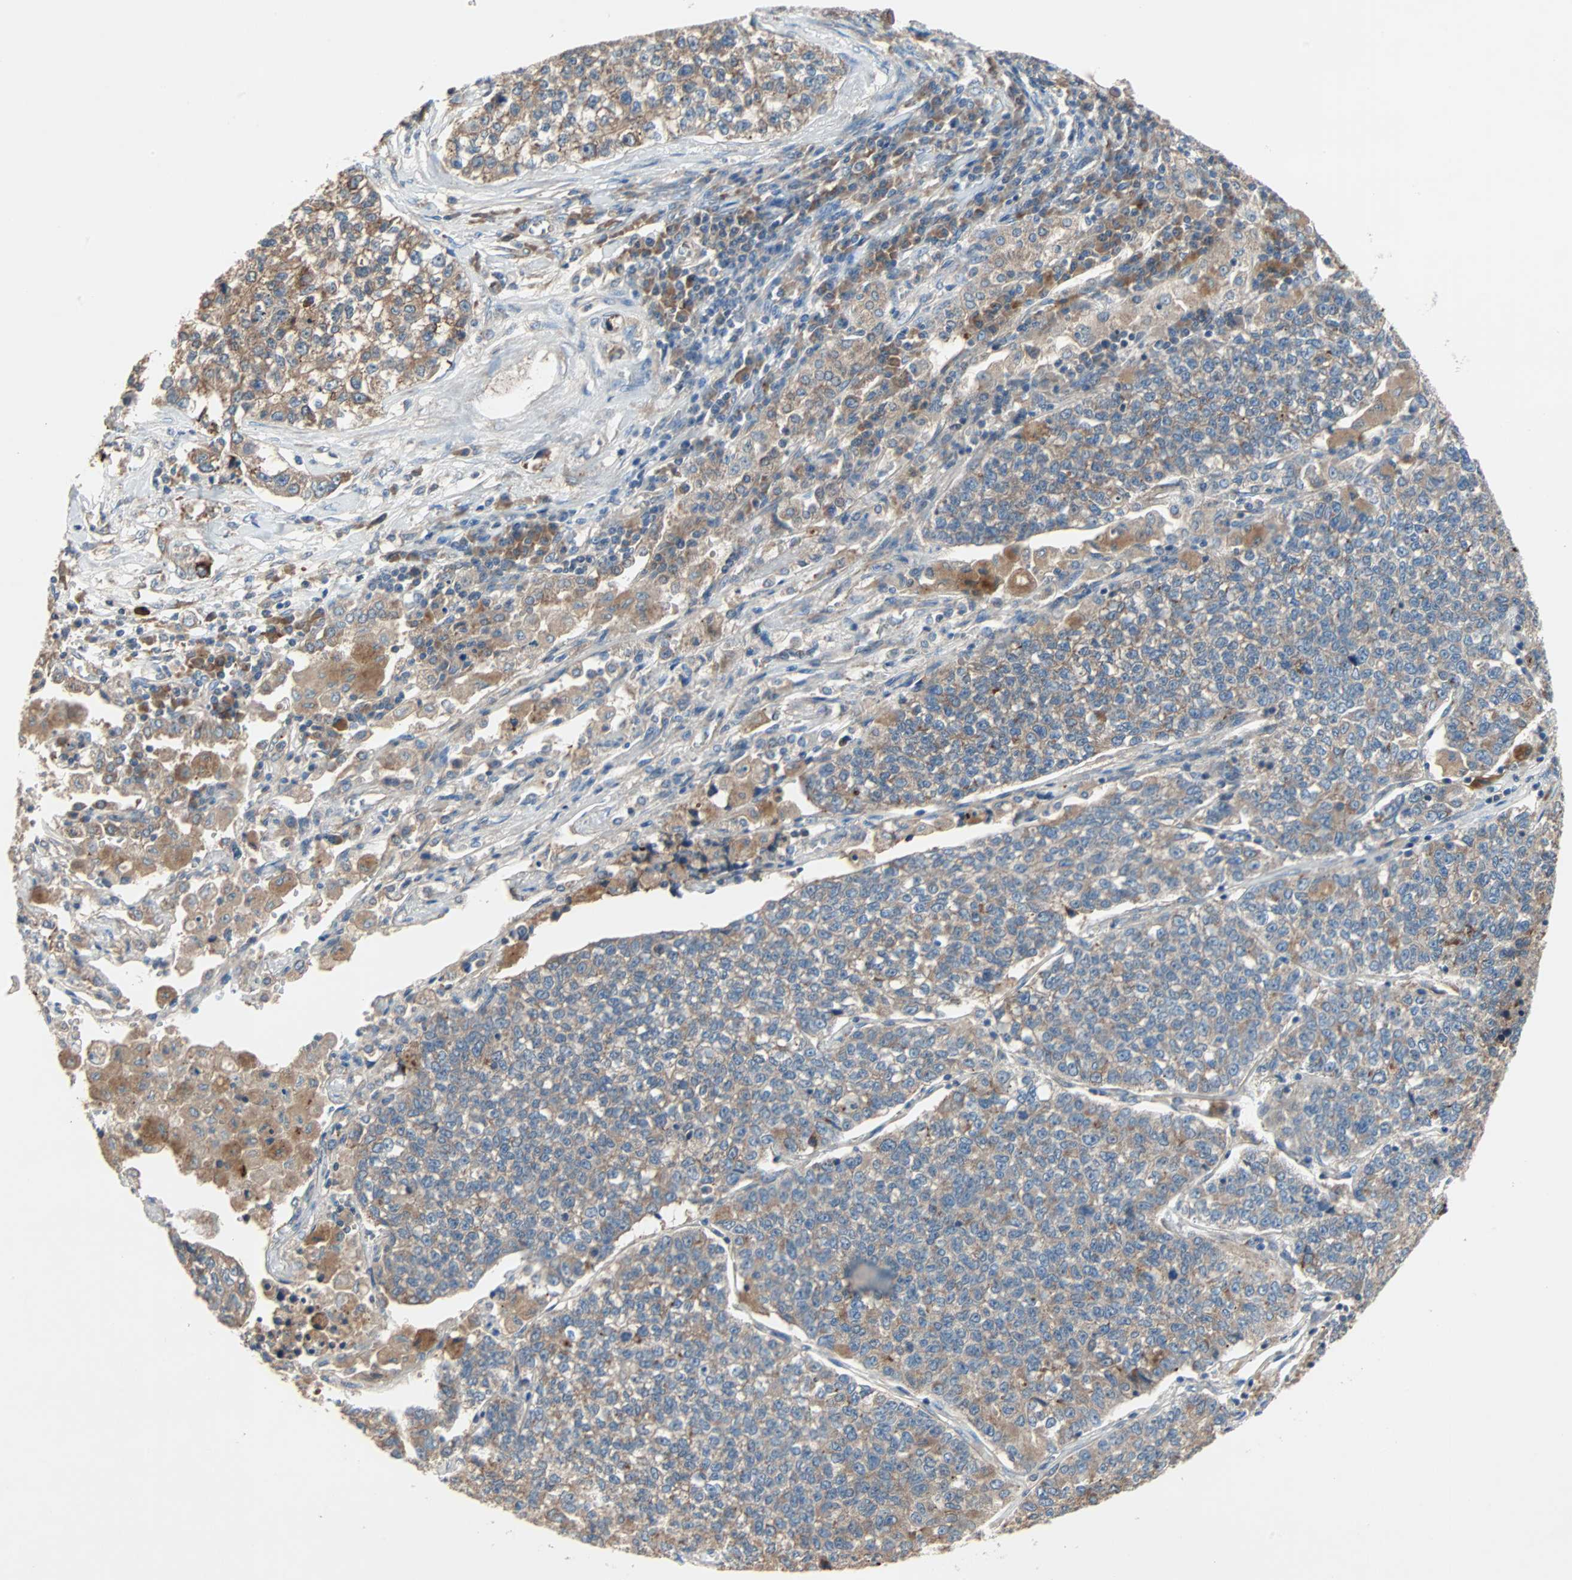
{"staining": {"intensity": "moderate", "quantity": ">75%", "location": "cytoplasmic/membranous"}, "tissue": "lung cancer", "cell_type": "Tumor cells", "image_type": "cancer", "snomed": [{"axis": "morphology", "description": "Adenocarcinoma, NOS"}, {"axis": "topography", "description": "Lung"}], "caption": "Lung cancer stained with a protein marker shows moderate staining in tumor cells.", "gene": "XYLT1", "patient": {"sex": "male", "age": 49}}